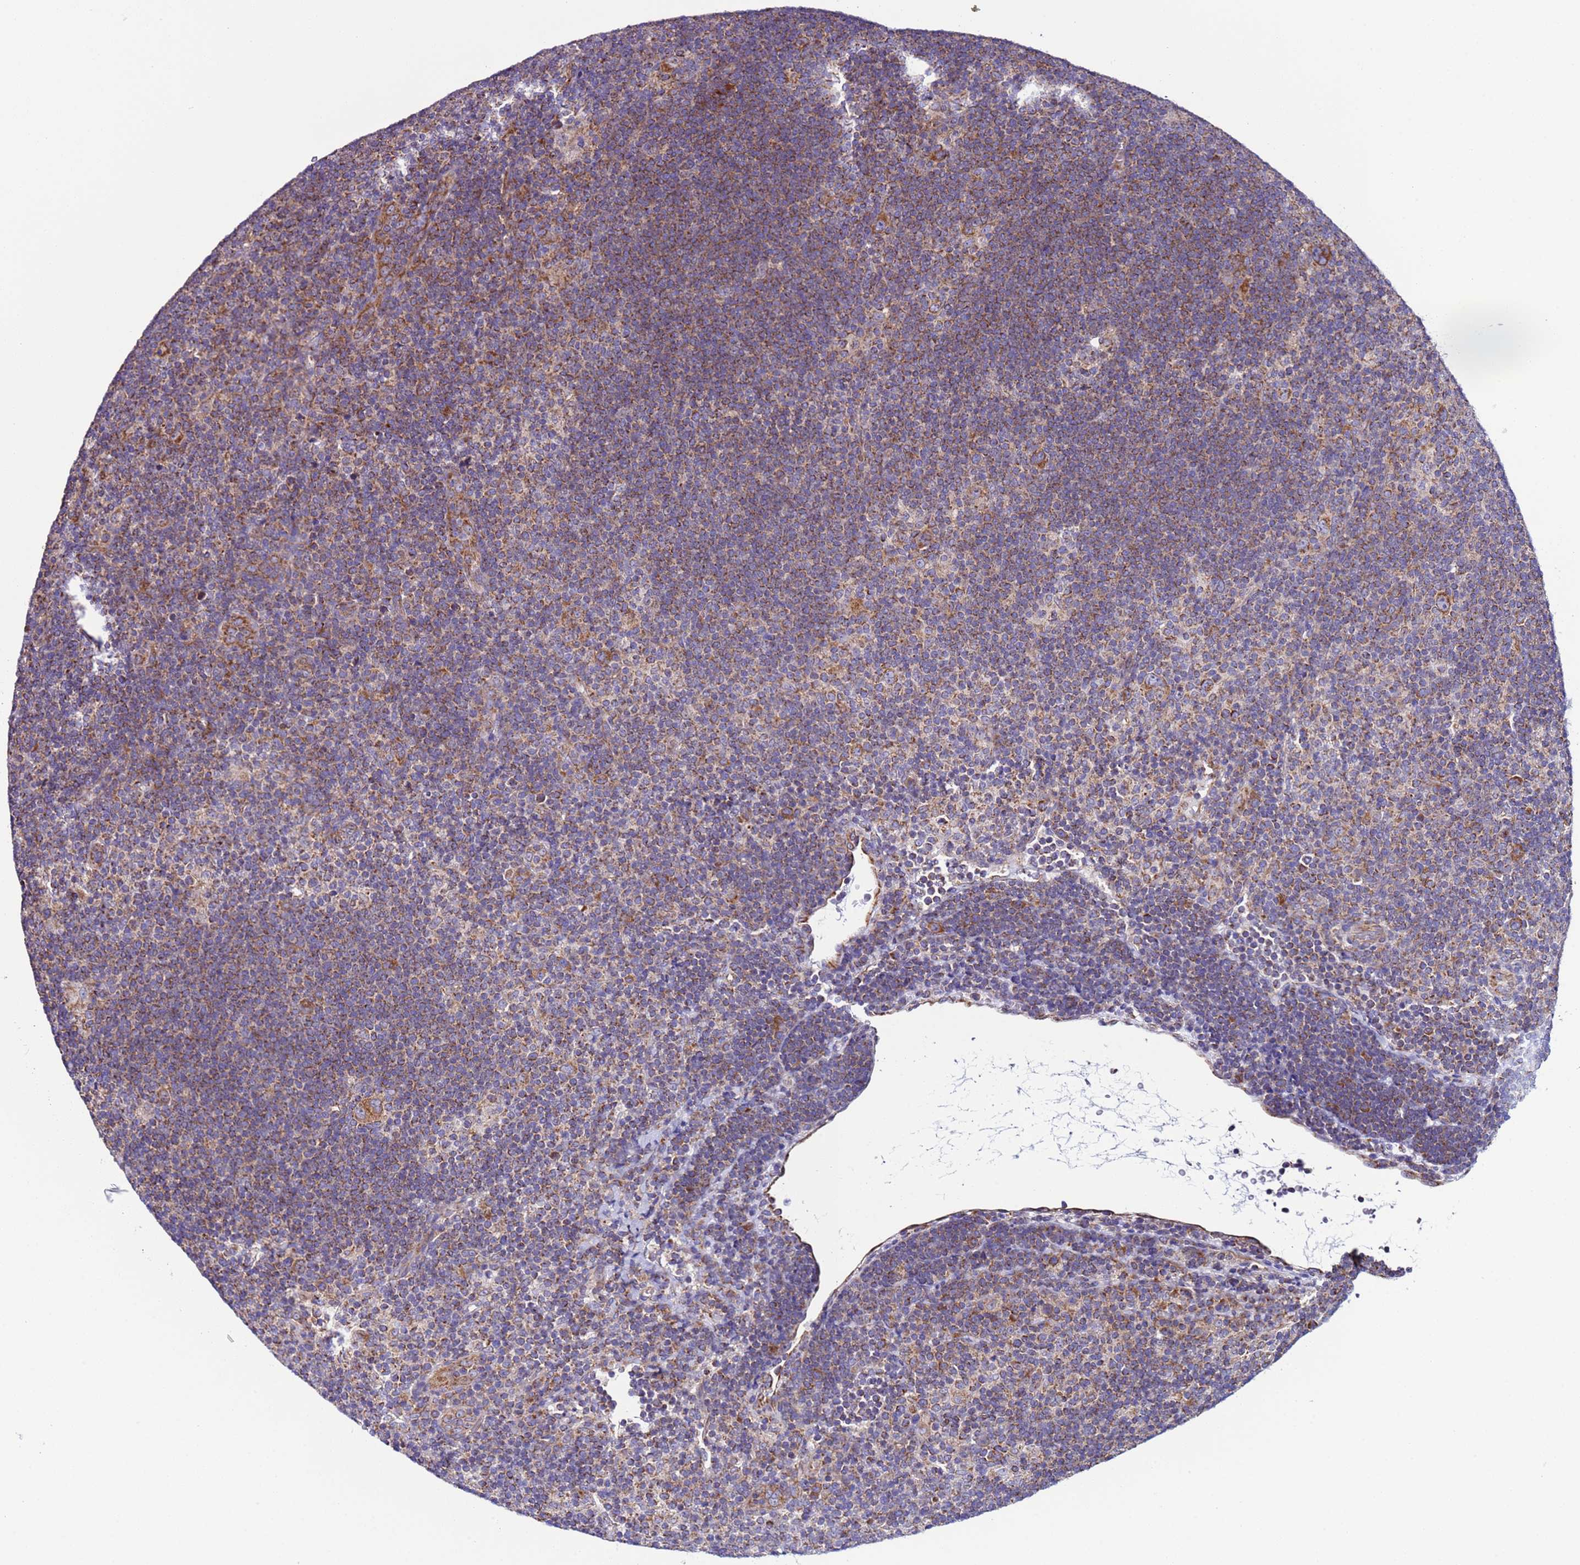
{"staining": {"intensity": "strong", "quantity": ">75%", "location": "cytoplasmic/membranous"}, "tissue": "lymphoma", "cell_type": "Tumor cells", "image_type": "cancer", "snomed": [{"axis": "morphology", "description": "Hodgkin's disease, NOS"}, {"axis": "topography", "description": "Lymph node"}], "caption": "A micrograph of Hodgkin's disease stained for a protein demonstrates strong cytoplasmic/membranous brown staining in tumor cells.", "gene": "AHI1", "patient": {"sex": "female", "age": 57}}